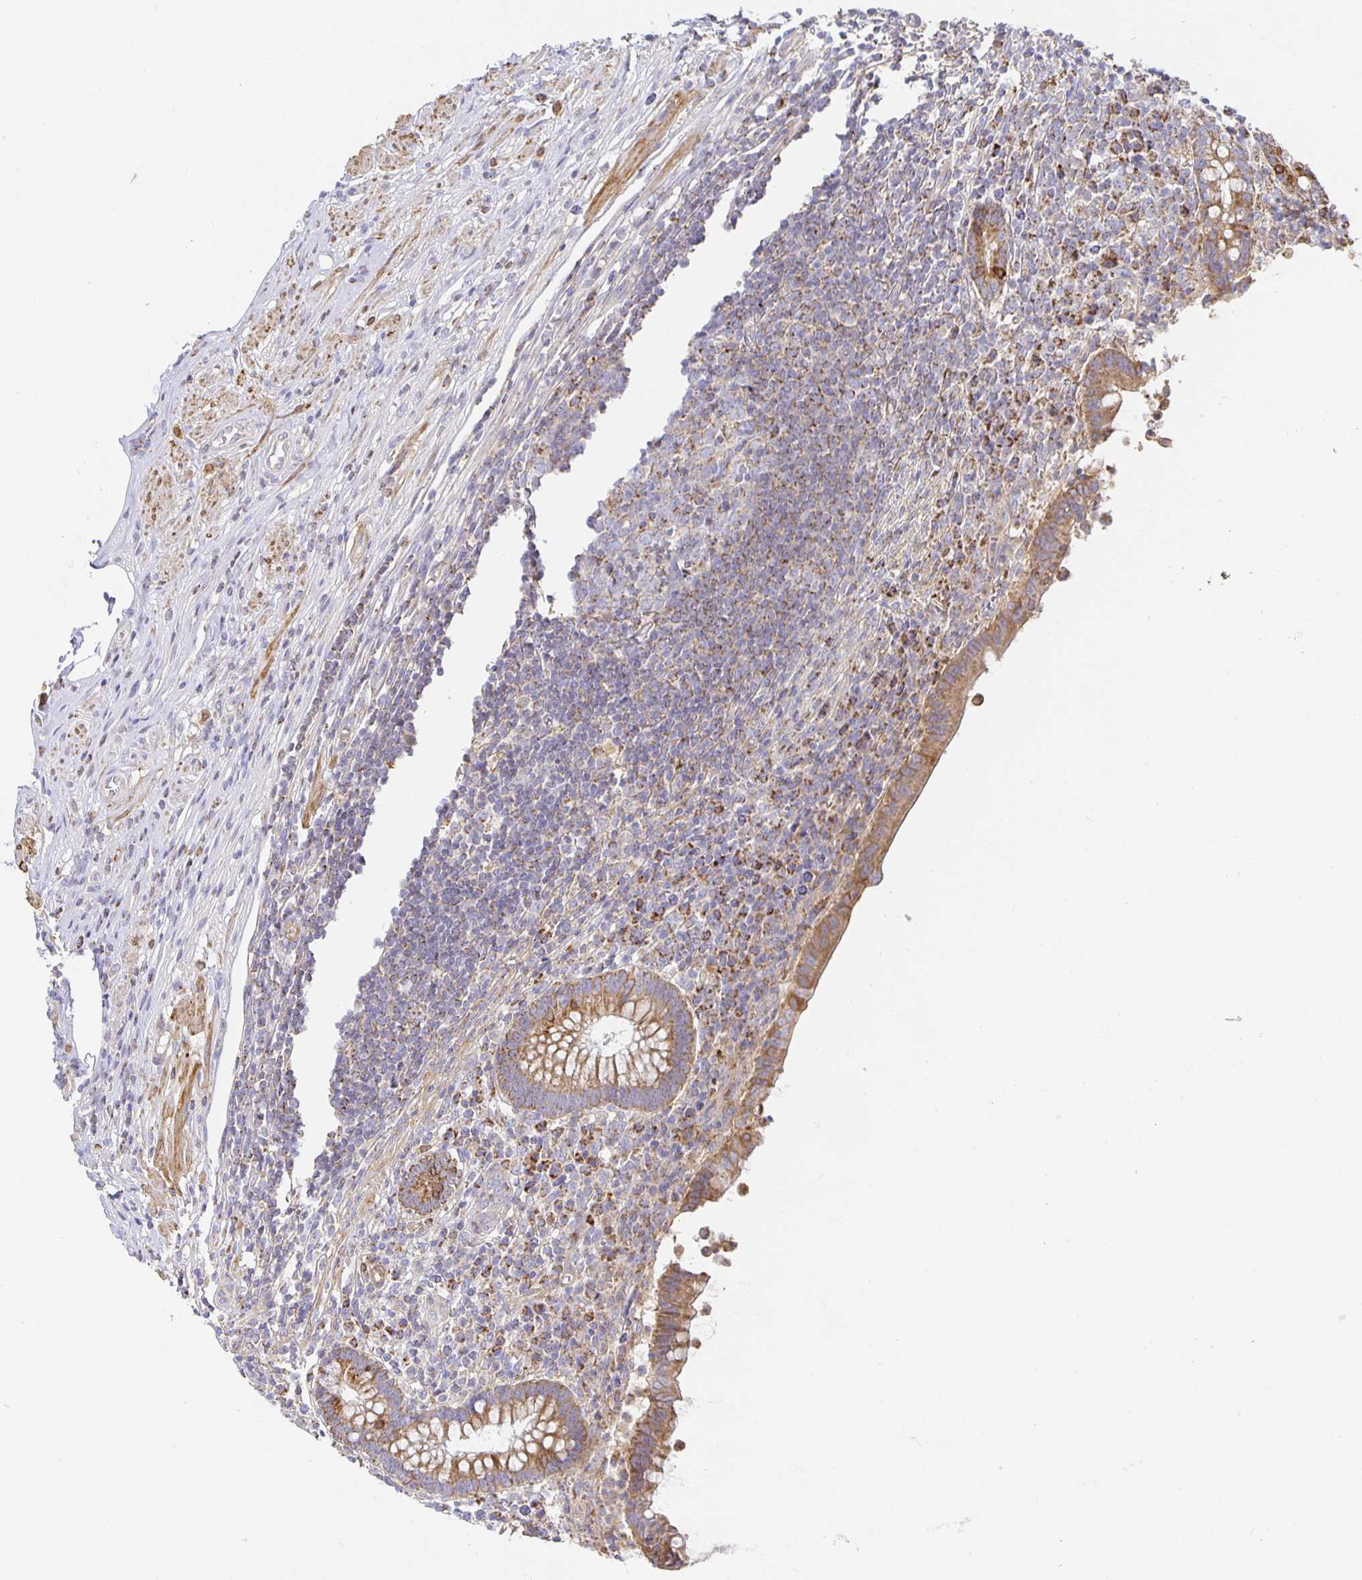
{"staining": {"intensity": "moderate", "quantity": ">75%", "location": "cytoplasmic/membranous"}, "tissue": "appendix", "cell_type": "Glandular cells", "image_type": "normal", "snomed": [{"axis": "morphology", "description": "Normal tissue, NOS"}, {"axis": "topography", "description": "Appendix"}], "caption": "A brown stain shows moderate cytoplasmic/membranous staining of a protein in glandular cells of benign appendix.", "gene": "FLRT3", "patient": {"sex": "female", "age": 56}}